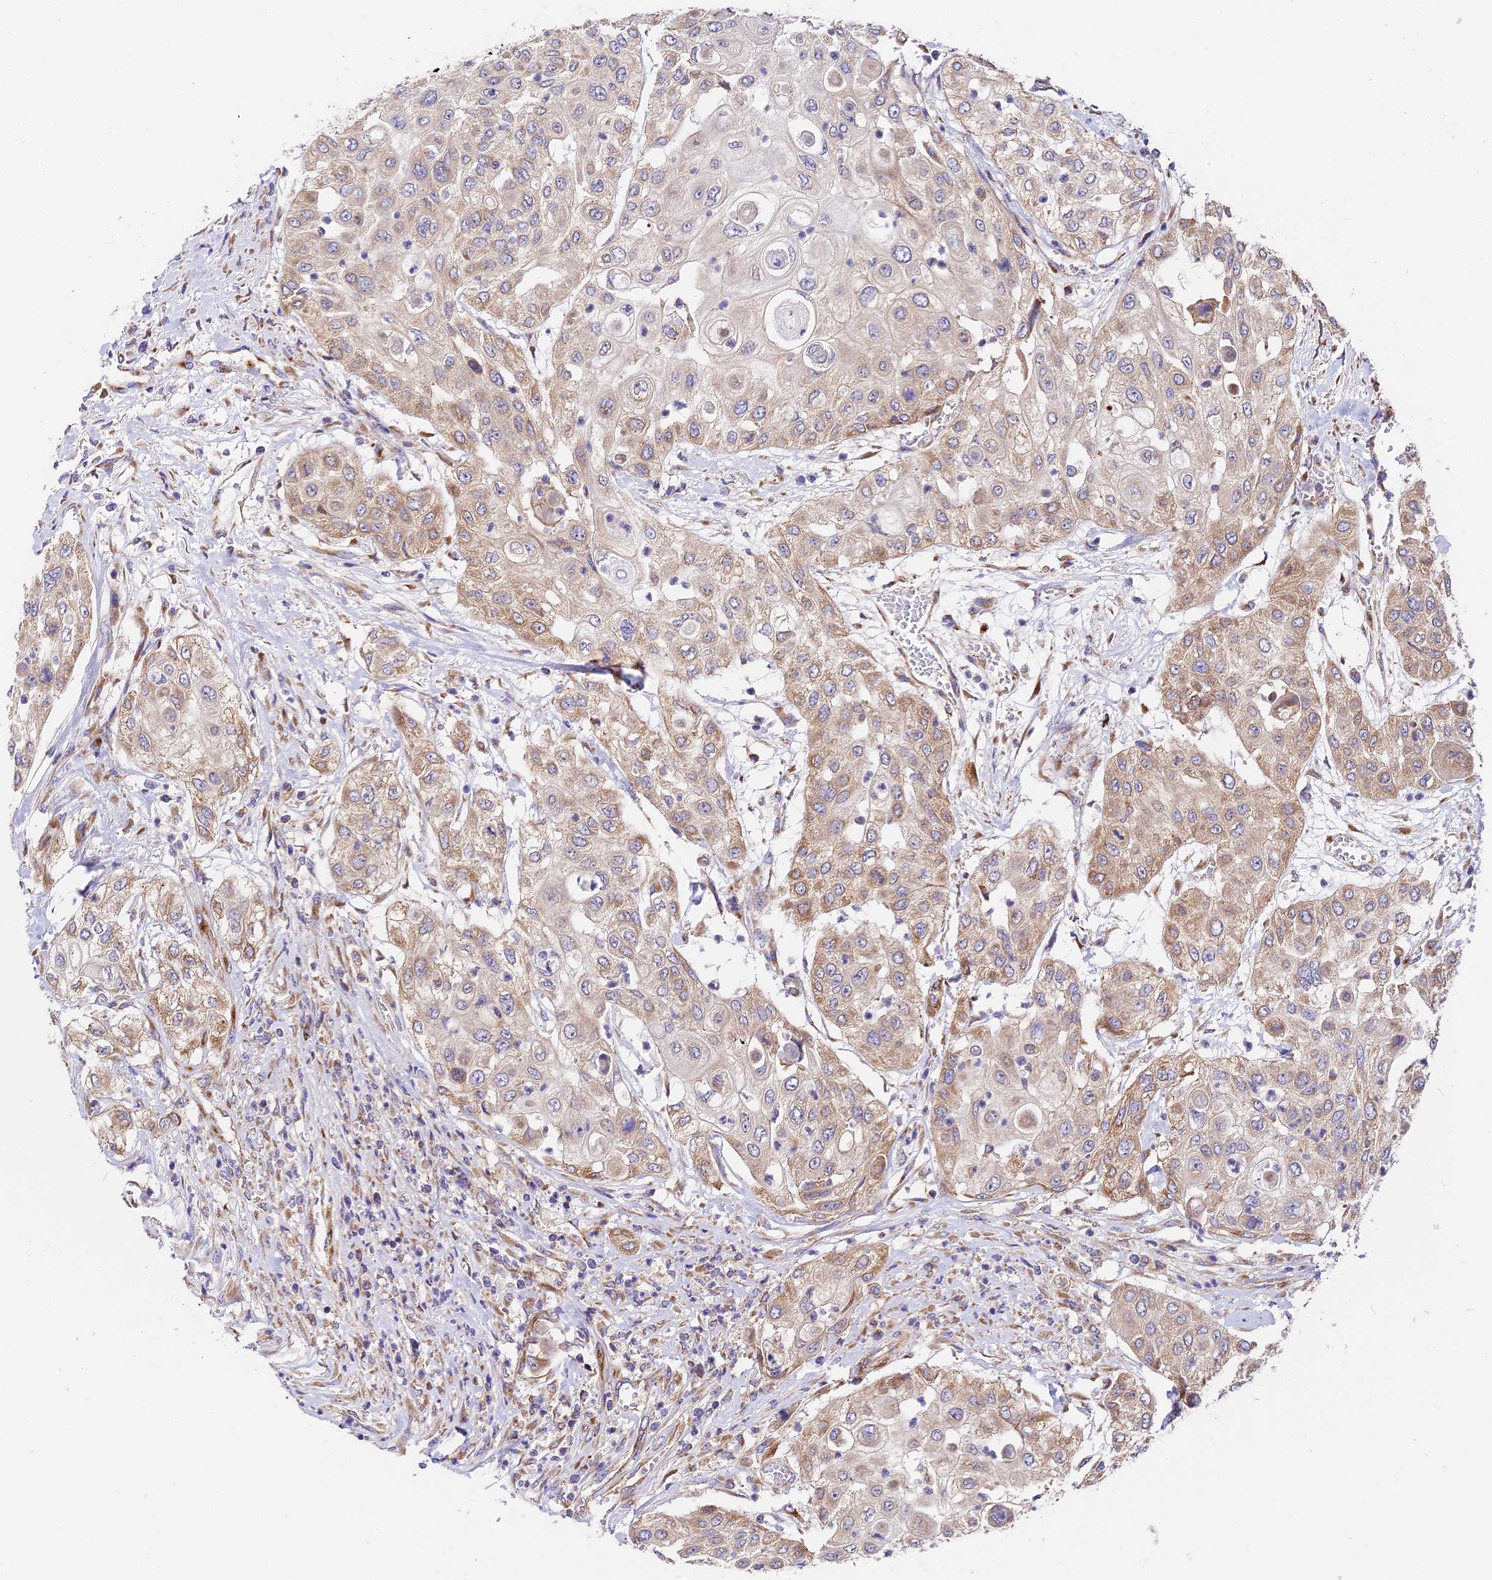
{"staining": {"intensity": "weak", "quantity": "25%-75%", "location": "cytoplasmic/membranous"}, "tissue": "urothelial cancer", "cell_type": "Tumor cells", "image_type": "cancer", "snomed": [{"axis": "morphology", "description": "Urothelial carcinoma, High grade"}, {"axis": "topography", "description": "Urinary bladder"}], "caption": "IHC micrograph of neoplastic tissue: urothelial cancer stained using IHC demonstrates low levels of weak protein expression localized specifically in the cytoplasmic/membranous of tumor cells, appearing as a cytoplasmic/membranous brown color.", "gene": "MRAS", "patient": {"sex": "female", "age": 79}}